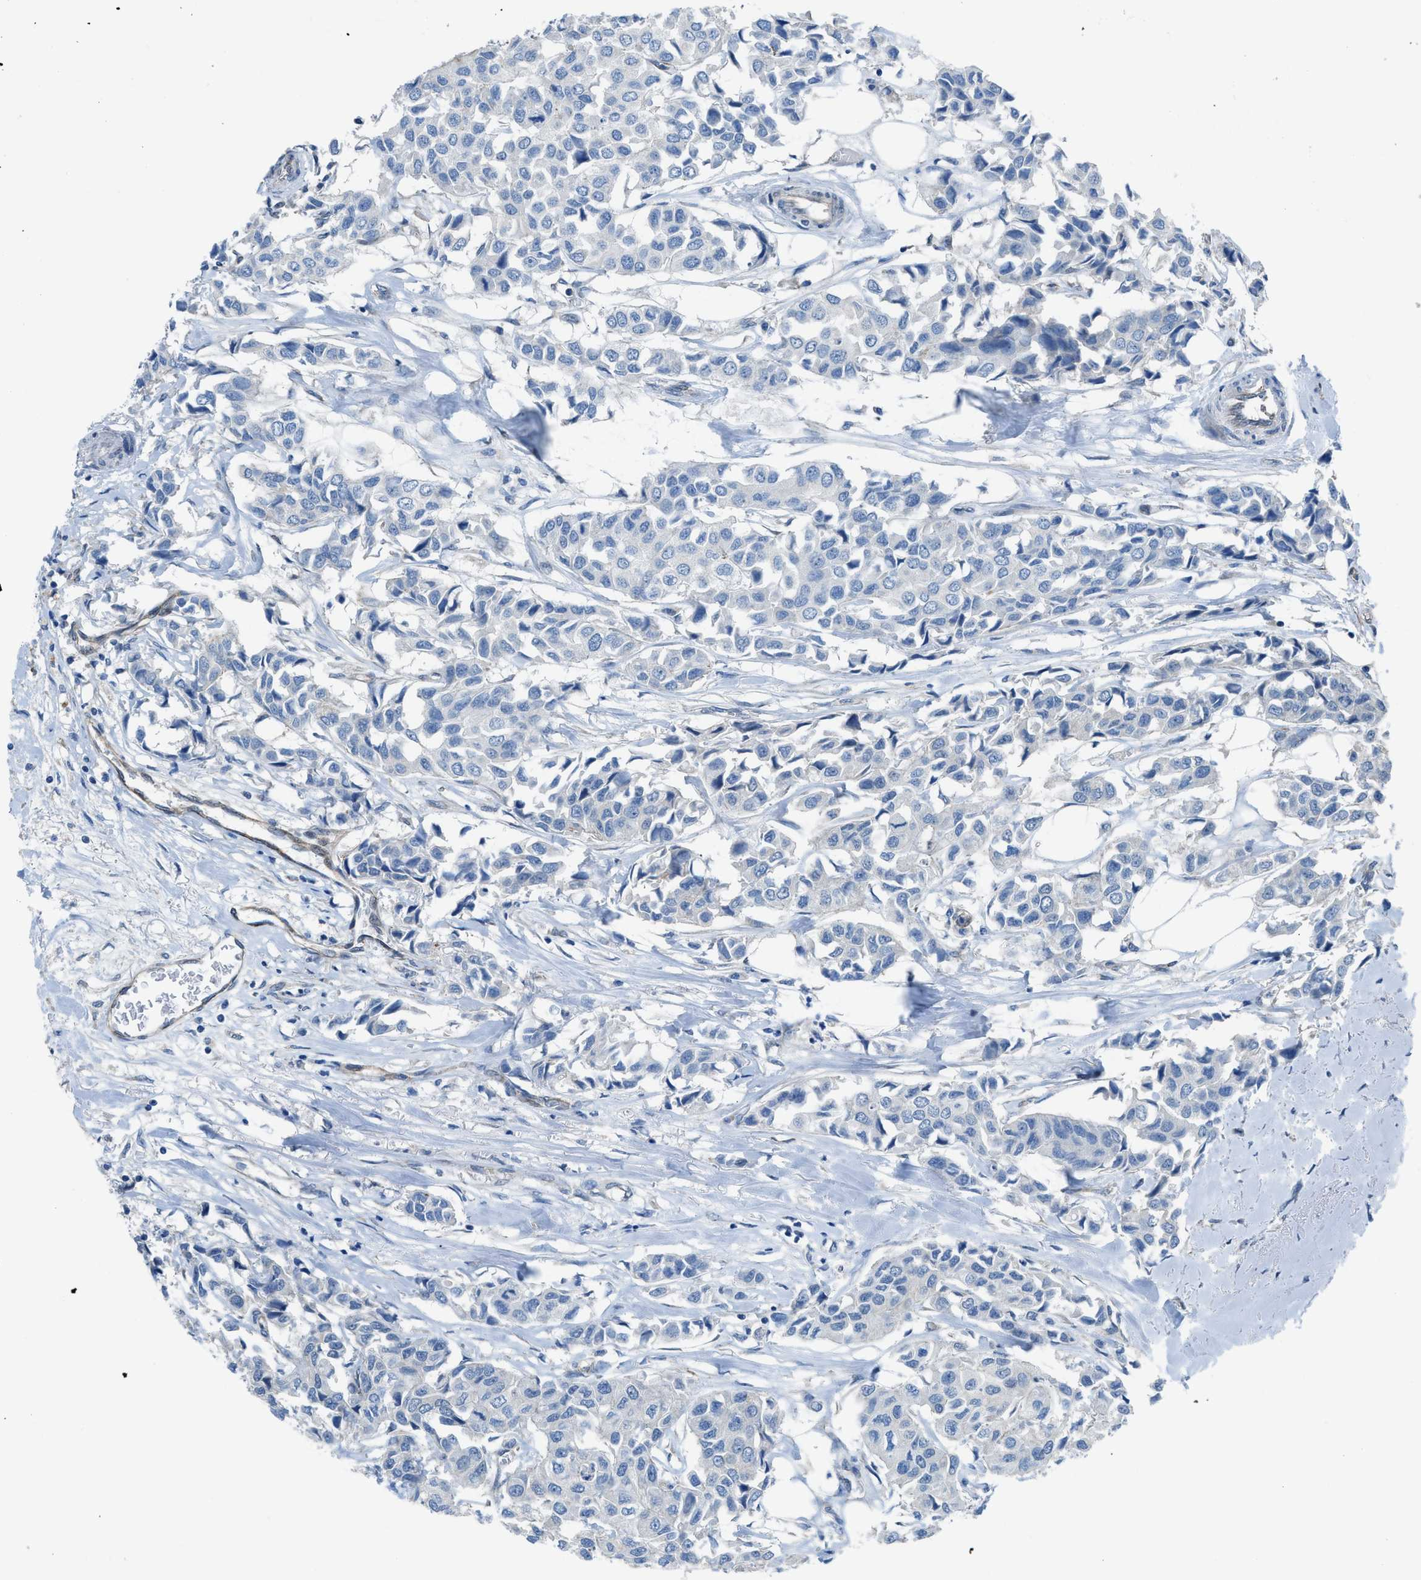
{"staining": {"intensity": "negative", "quantity": "none", "location": "none"}, "tissue": "breast cancer", "cell_type": "Tumor cells", "image_type": "cancer", "snomed": [{"axis": "morphology", "description": "Duct carcinoma"}, {"axis": "topography", "description": "Breast"}], "caption": "Photomicrograph shows no significant protein expression in tumor cells of breast intraductal carcinoma.", "gene": "PRKN", "patient": {"sex": "female", "age": 80}}